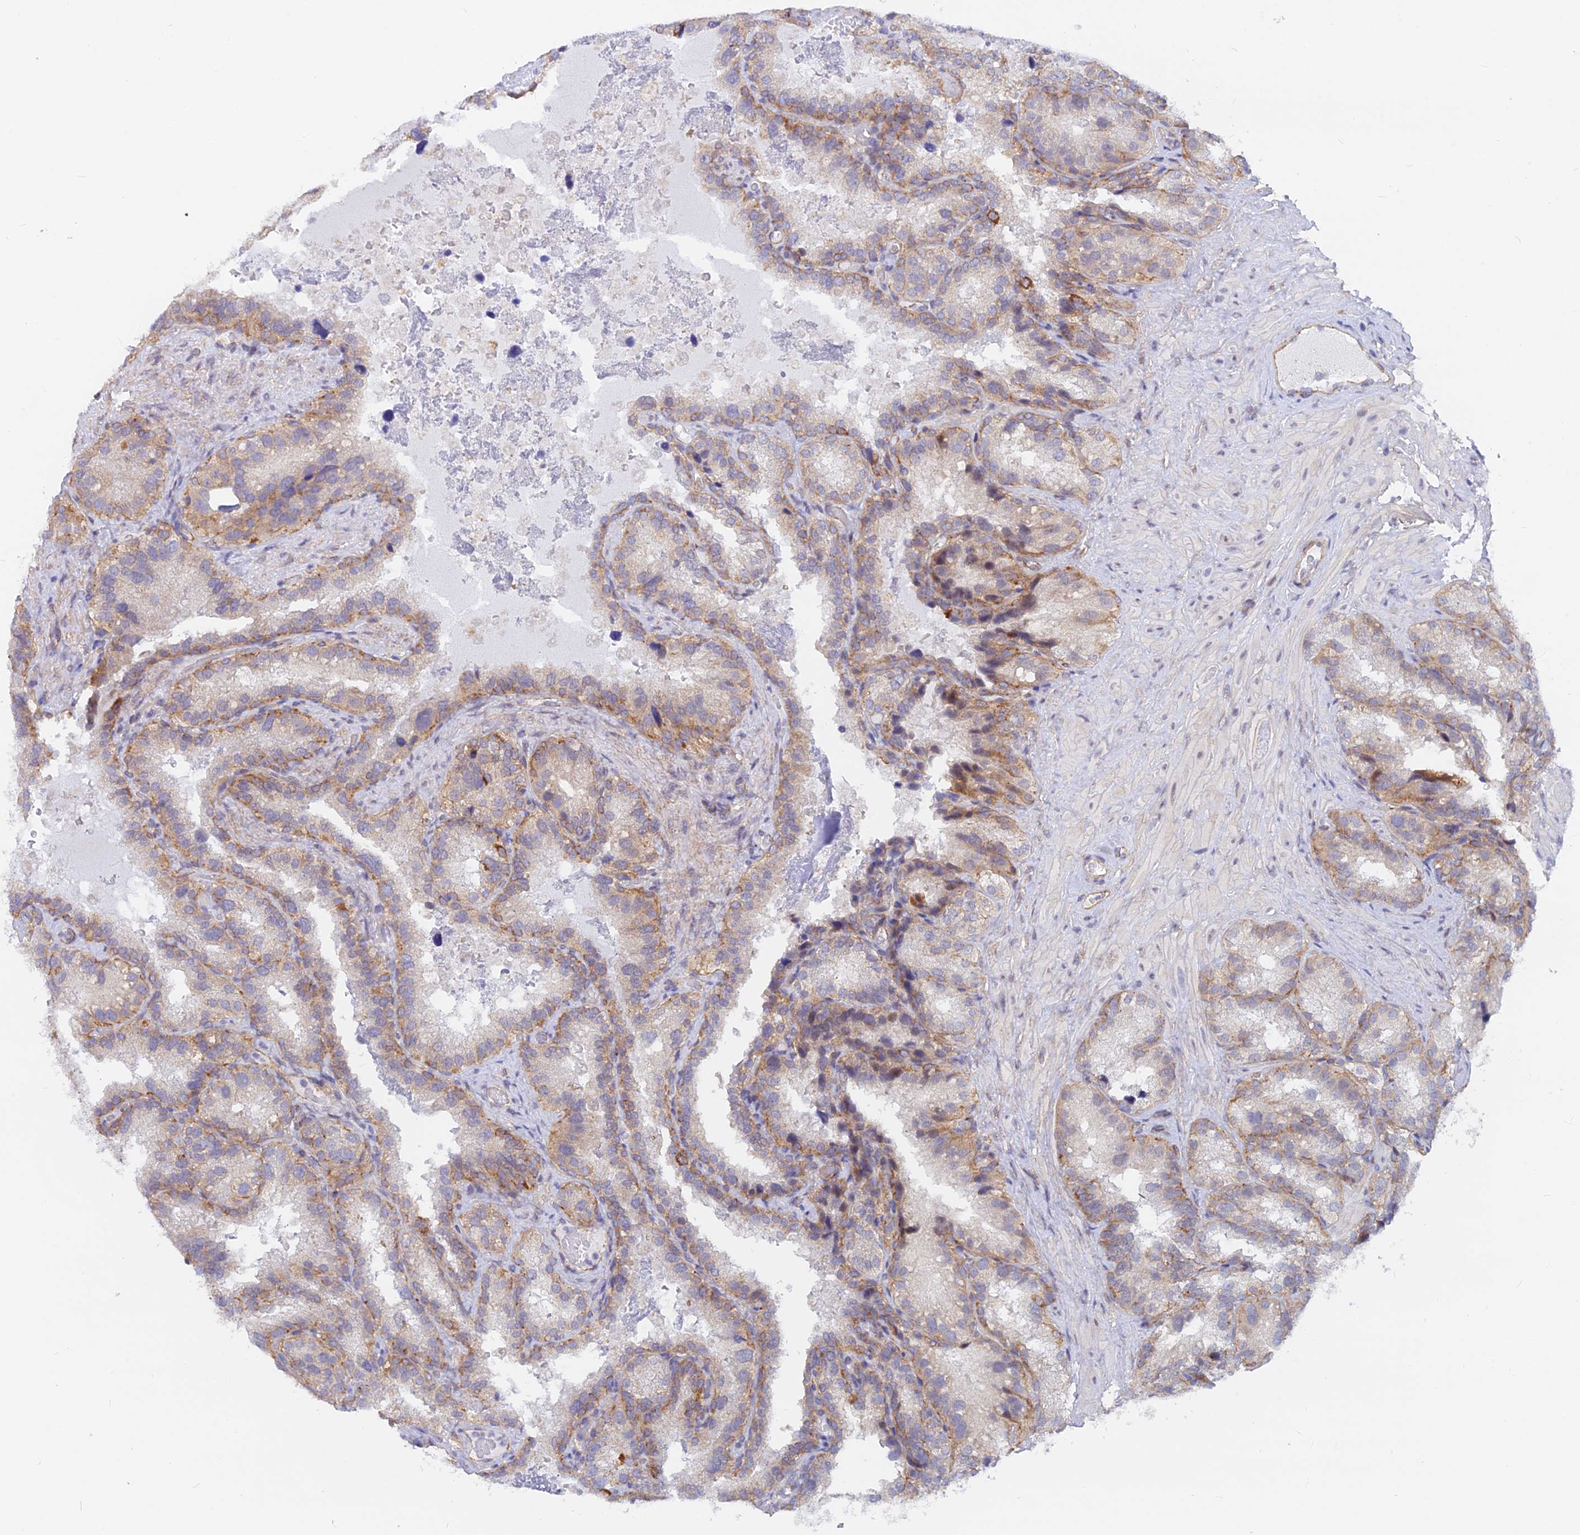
{"staining": {"intensity": "moderate", "quantity": "25%-75%", "location": "cytoplasmic/membranous"}, "tissue": "seminal vesicle", "cell_type": "Glandular cells", "image_type": "normal", "snomed": [{"axis": "morphology", "description": "Normal tissue, NOS"}, {"axis": "topography", "description": "Seminal veicle"}], "caption": "IHC (DAB (3,3'-diaminobenzidine)) staining of unremarkable human seminal vesicle reveals moderate cytoplasmic/membranous protein positivity in approximately 25%-75% of glandular cells.", "gene": "VSTM2L", "patient": {"sex": "male", "age": 58}}